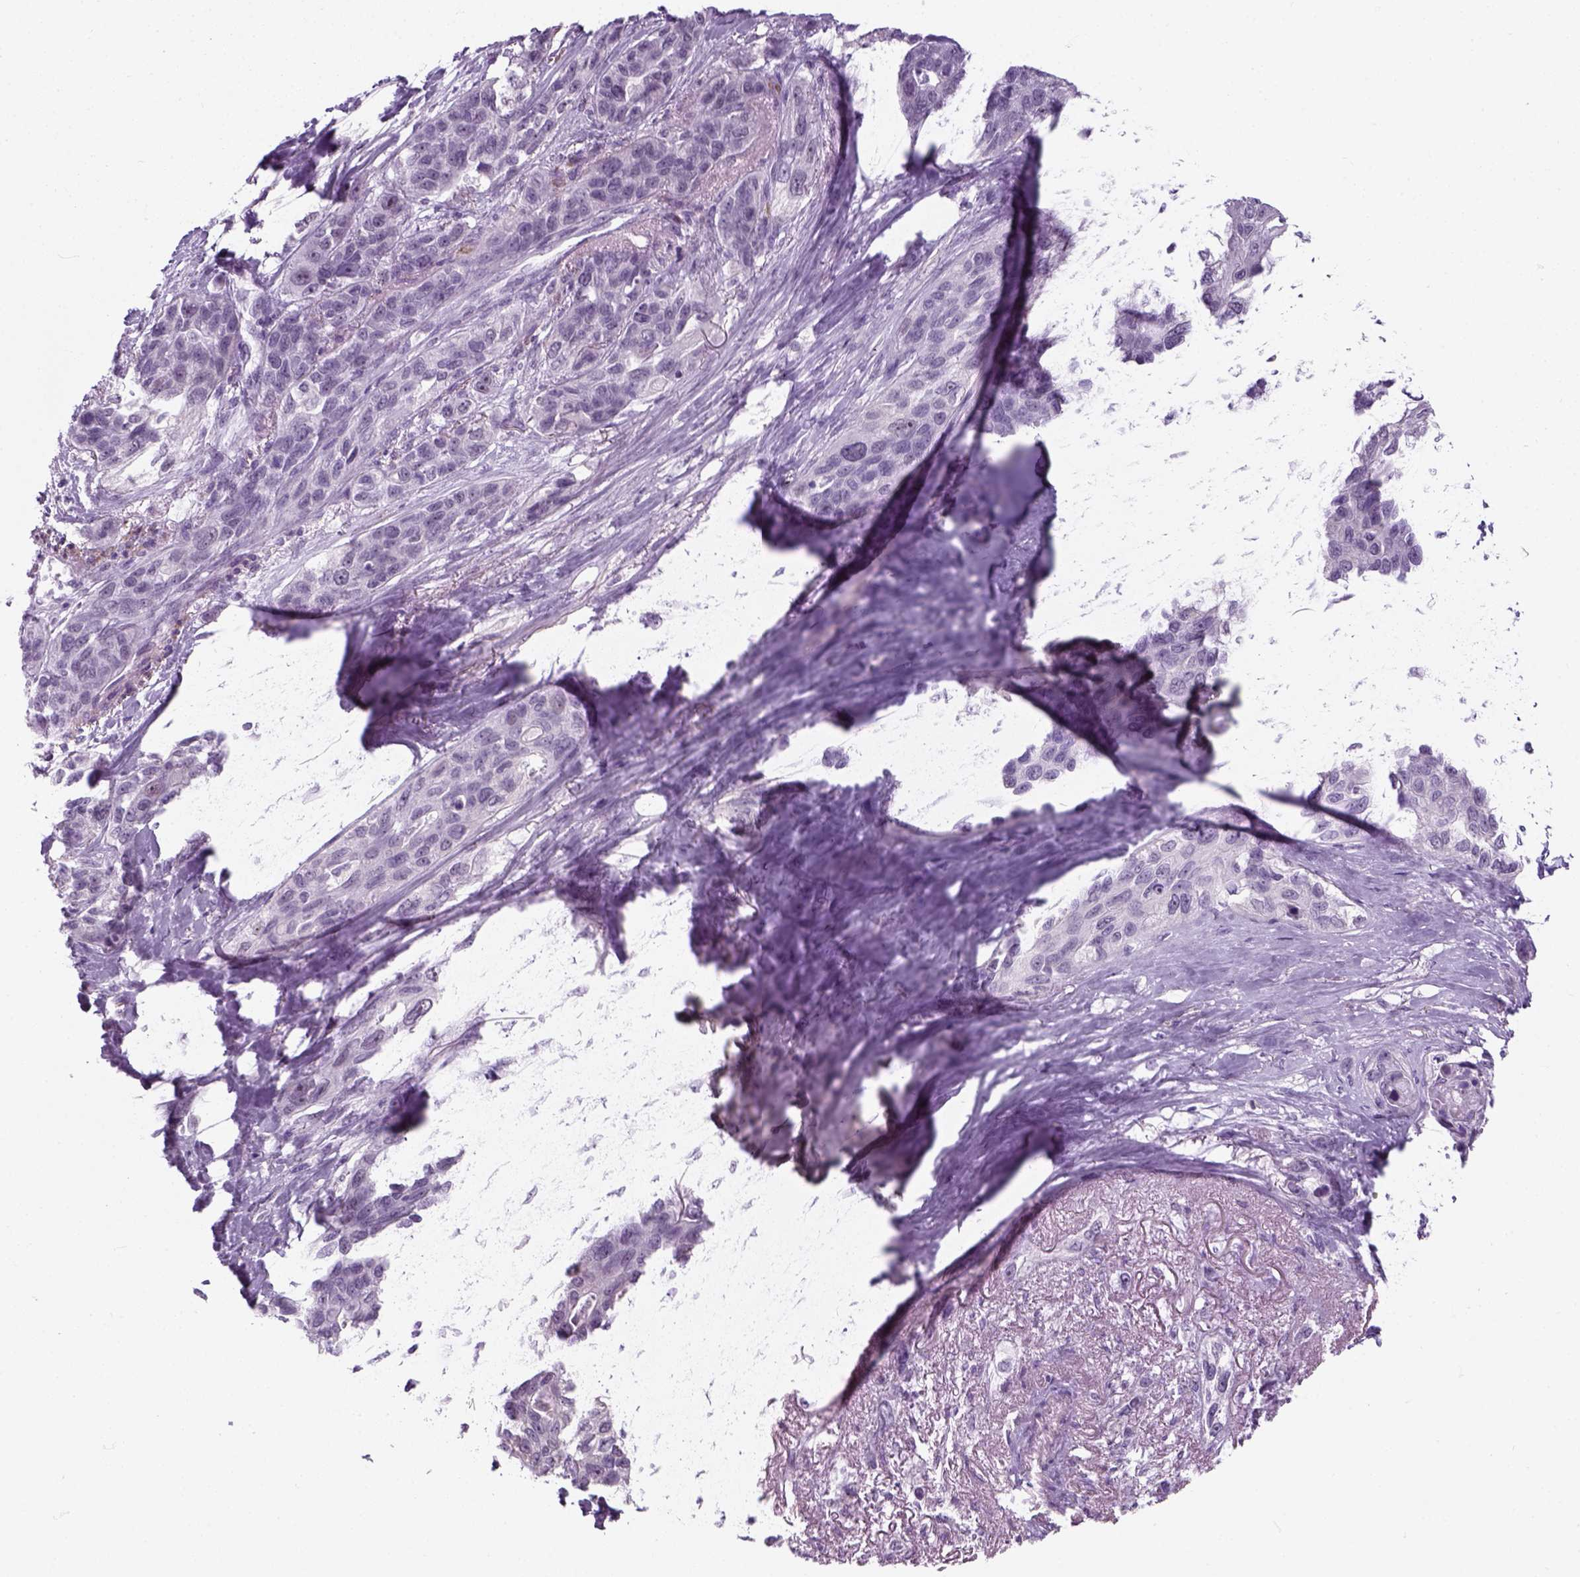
{"staining": {"intensity": "negative", "quantity": "none", "location": "none"}, "tissue": "lung cancer", "cell_type": "Tumor cells", "image_type": "cancer", "snomed": [{"axis": "morphology", "description": "Squamous cell carcinoma, NOS"}, {"axis": "topography", "description": "Lung"}], "caption": "High magnification brightfield microscopy of lung cancer (squamous cell carcinoma) stained with DAB (brown) and counterstained with hematoxylin (blue): tumor cells show no significant positivity.", "gene": "ZNF865", "patient": {"sex": "female", "age": 70}}